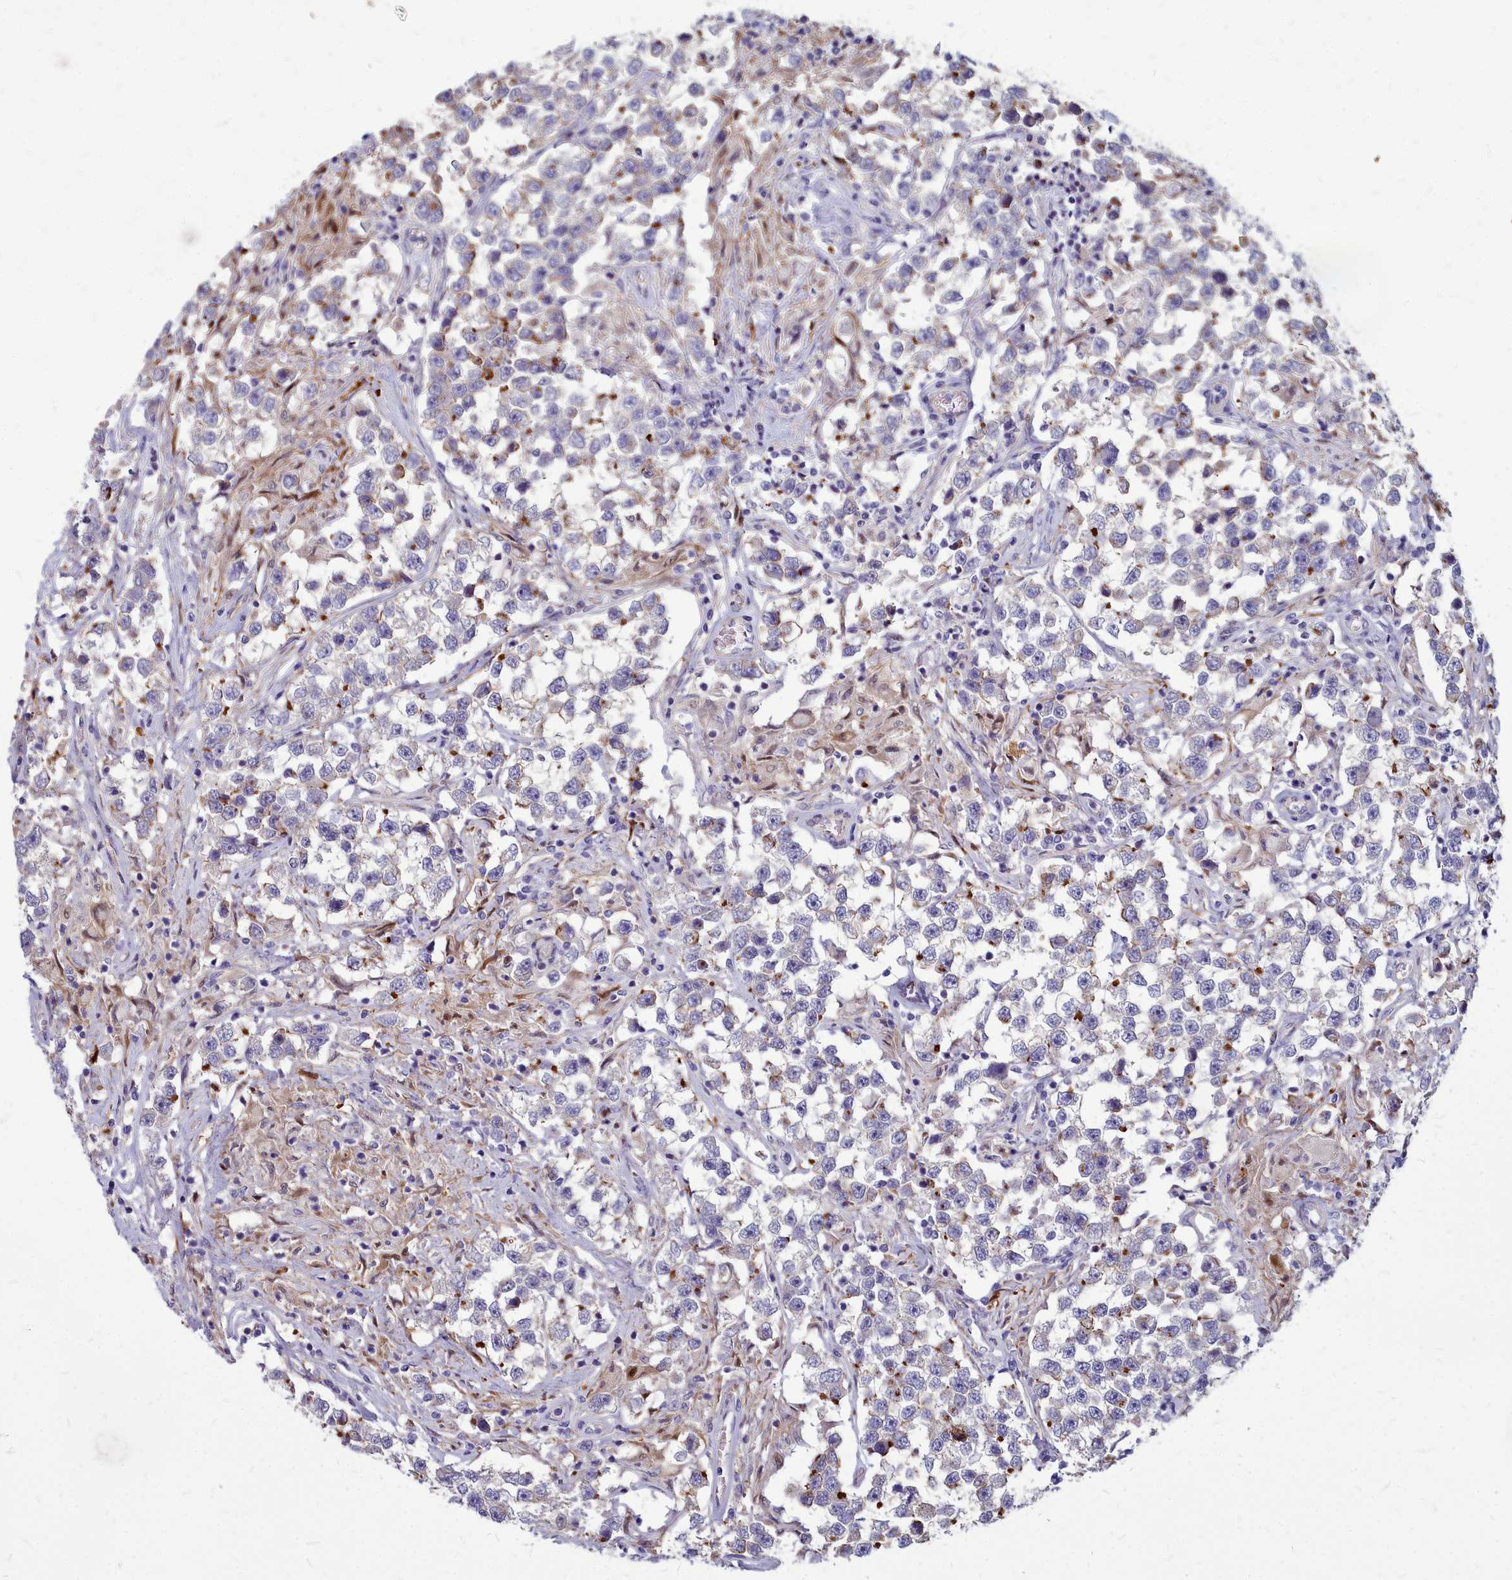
{"staining": {"intensity": "negative", "quantity": "none", "location": "none"}, "tissue": "testis cancer", "cell_type": "Tumor cells", "image_type": "cancer", "snomed": [{"axis": "morphology", "description": "Seminoma, NOS"}, {"axis": "topography", "description": "Testis"}], "caption": "The micrograph displays no staining of tumor cells in testis seminoma. (Immunohistochemistry (ihc), brightfield microscopy, high magnification).", "gene": "TTC5", "patient": {"sex": "male", "age": 46}}